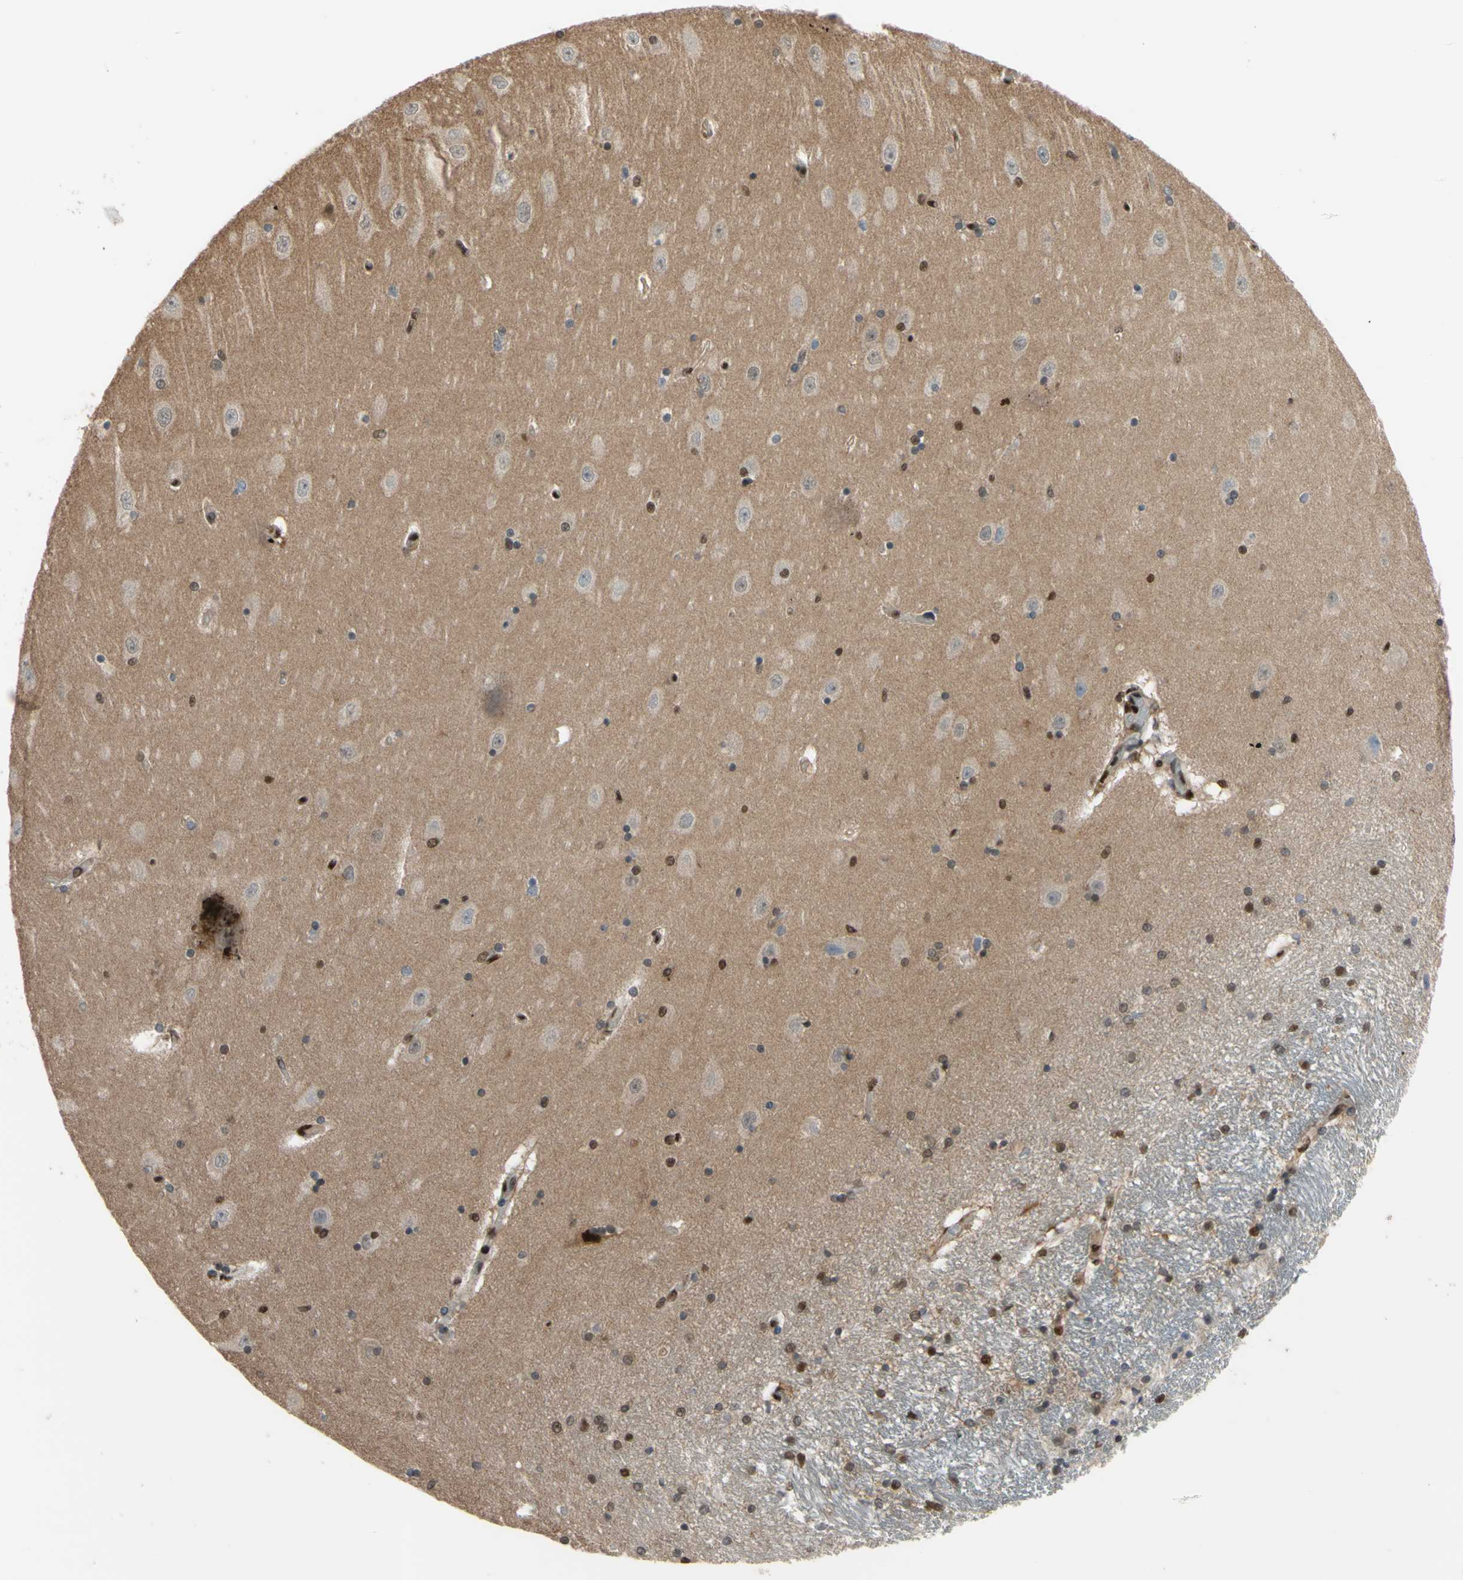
{"staining": {"intensity": "moderate", "quantity": ">75%", "location": "nuclear"}, "tissue": "hippocampus", "cell_type": "Glial cells", "image_type": "normal", "snomed": [{"axis": "morphology", "description": "Normal tissue, NOS"}, {"axis": "topography", "description": "Hippocampus"}], "caption": "This micrograph displays IHC staining of benign hippocampus, with medium moderate nuclear expression in about >75% of glial cells.", "gene": "FKBP5", "patient": {"sex": "female", "age": 54}}